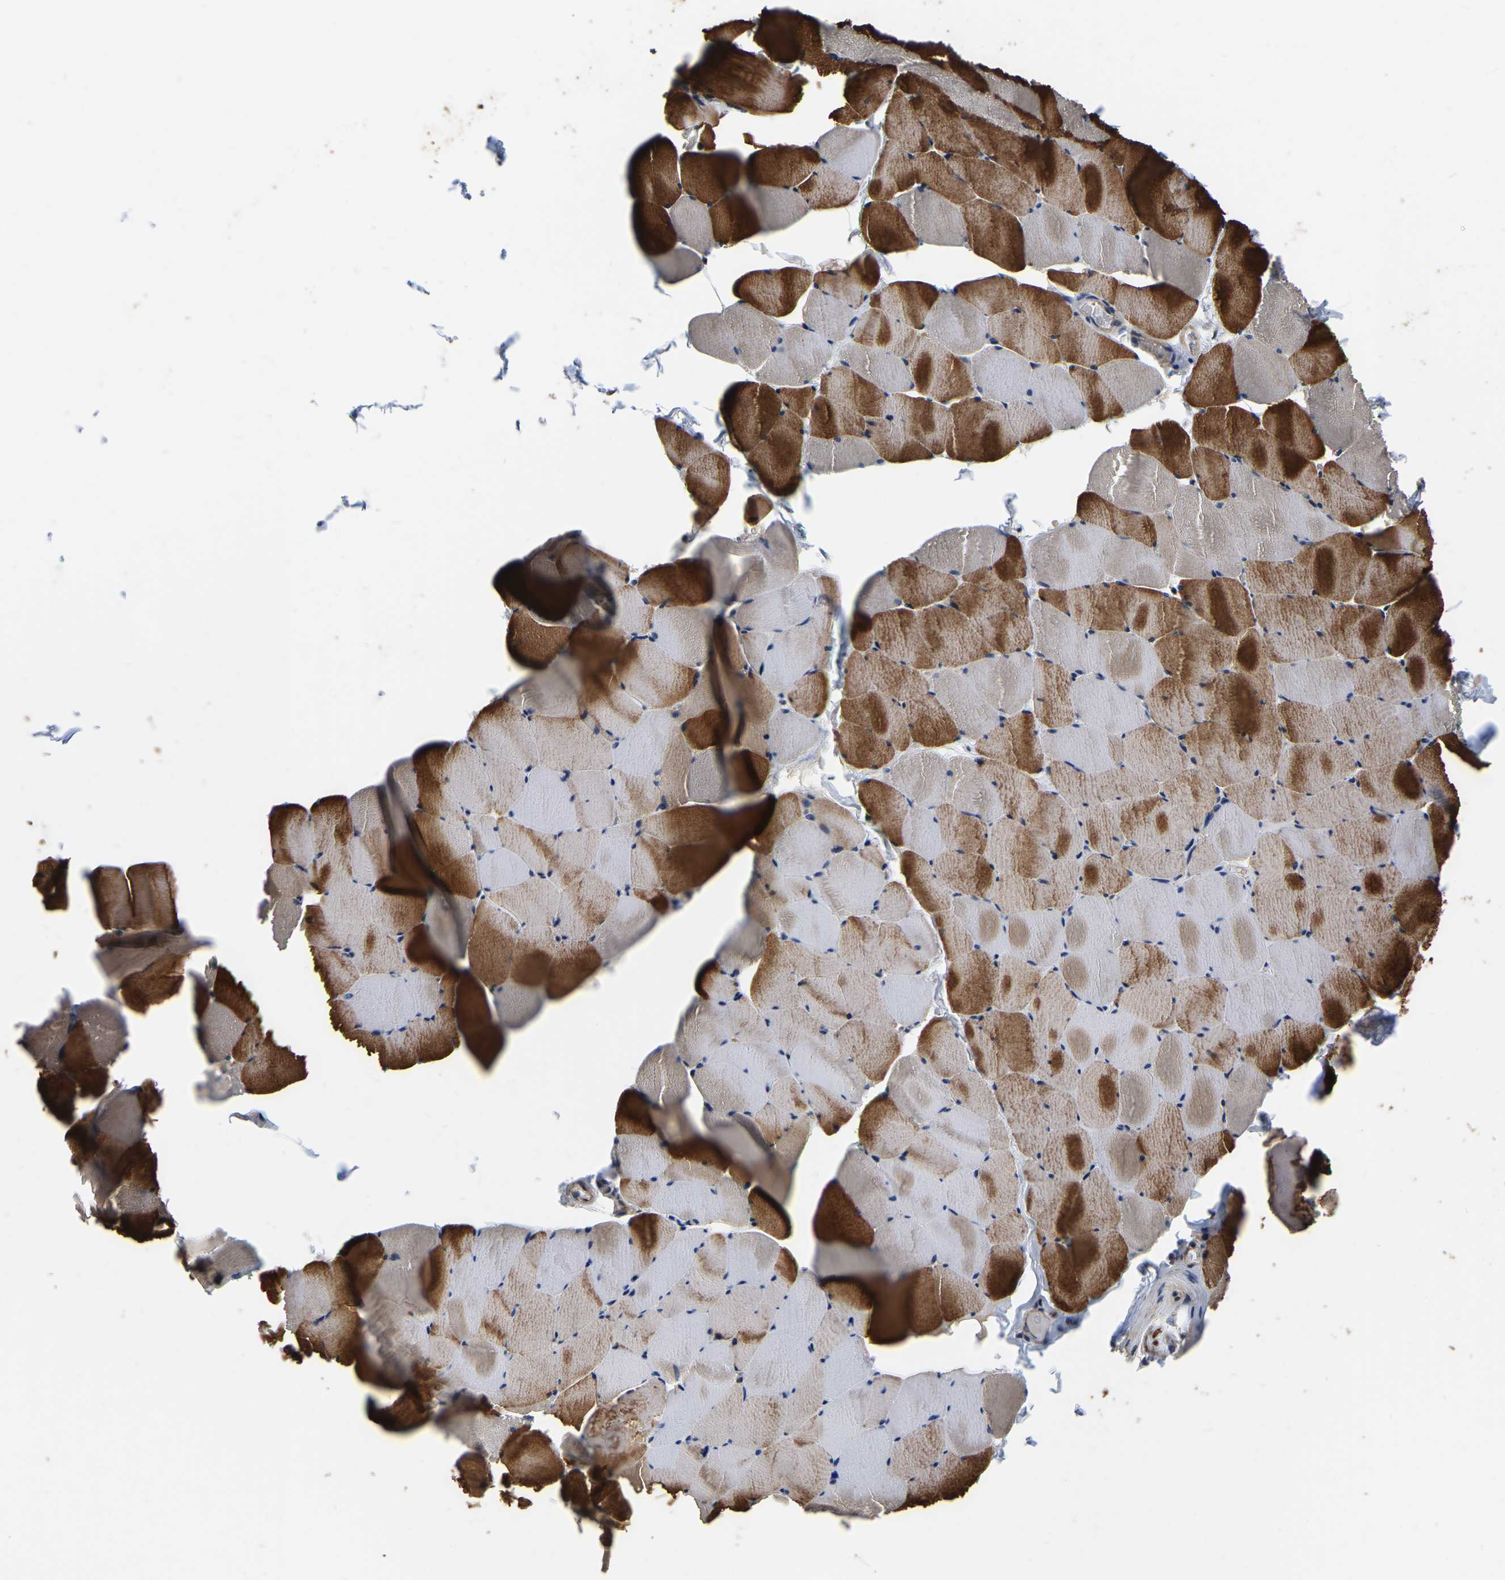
{"staining": {"intensity": "strong", "quantity": "25%-75%", "location": "cytoplasmic/membranous"}, "tissue": "skeletal muscle", "cell_type": "Myocytes", "image_type": "normal", "snomed": [{"axis": "morphology", "description": "Normal tissue, NOS"}, {"axis": "topography", "description": "Skeletal muscle"}], "caption": "Immunohistochemistry (IHC) (DAB (3,3'-diaminobenzidine)) staining of unremarkable skeletal muscle exhibits strong cytoplasmic/membranous protein staining in about 25%-75% of myocytes. (DAB = brown stain, brightfield microscopy at high magnification).", "gene": "GARS1", "patient": {"sex": "male", "age": 62}}